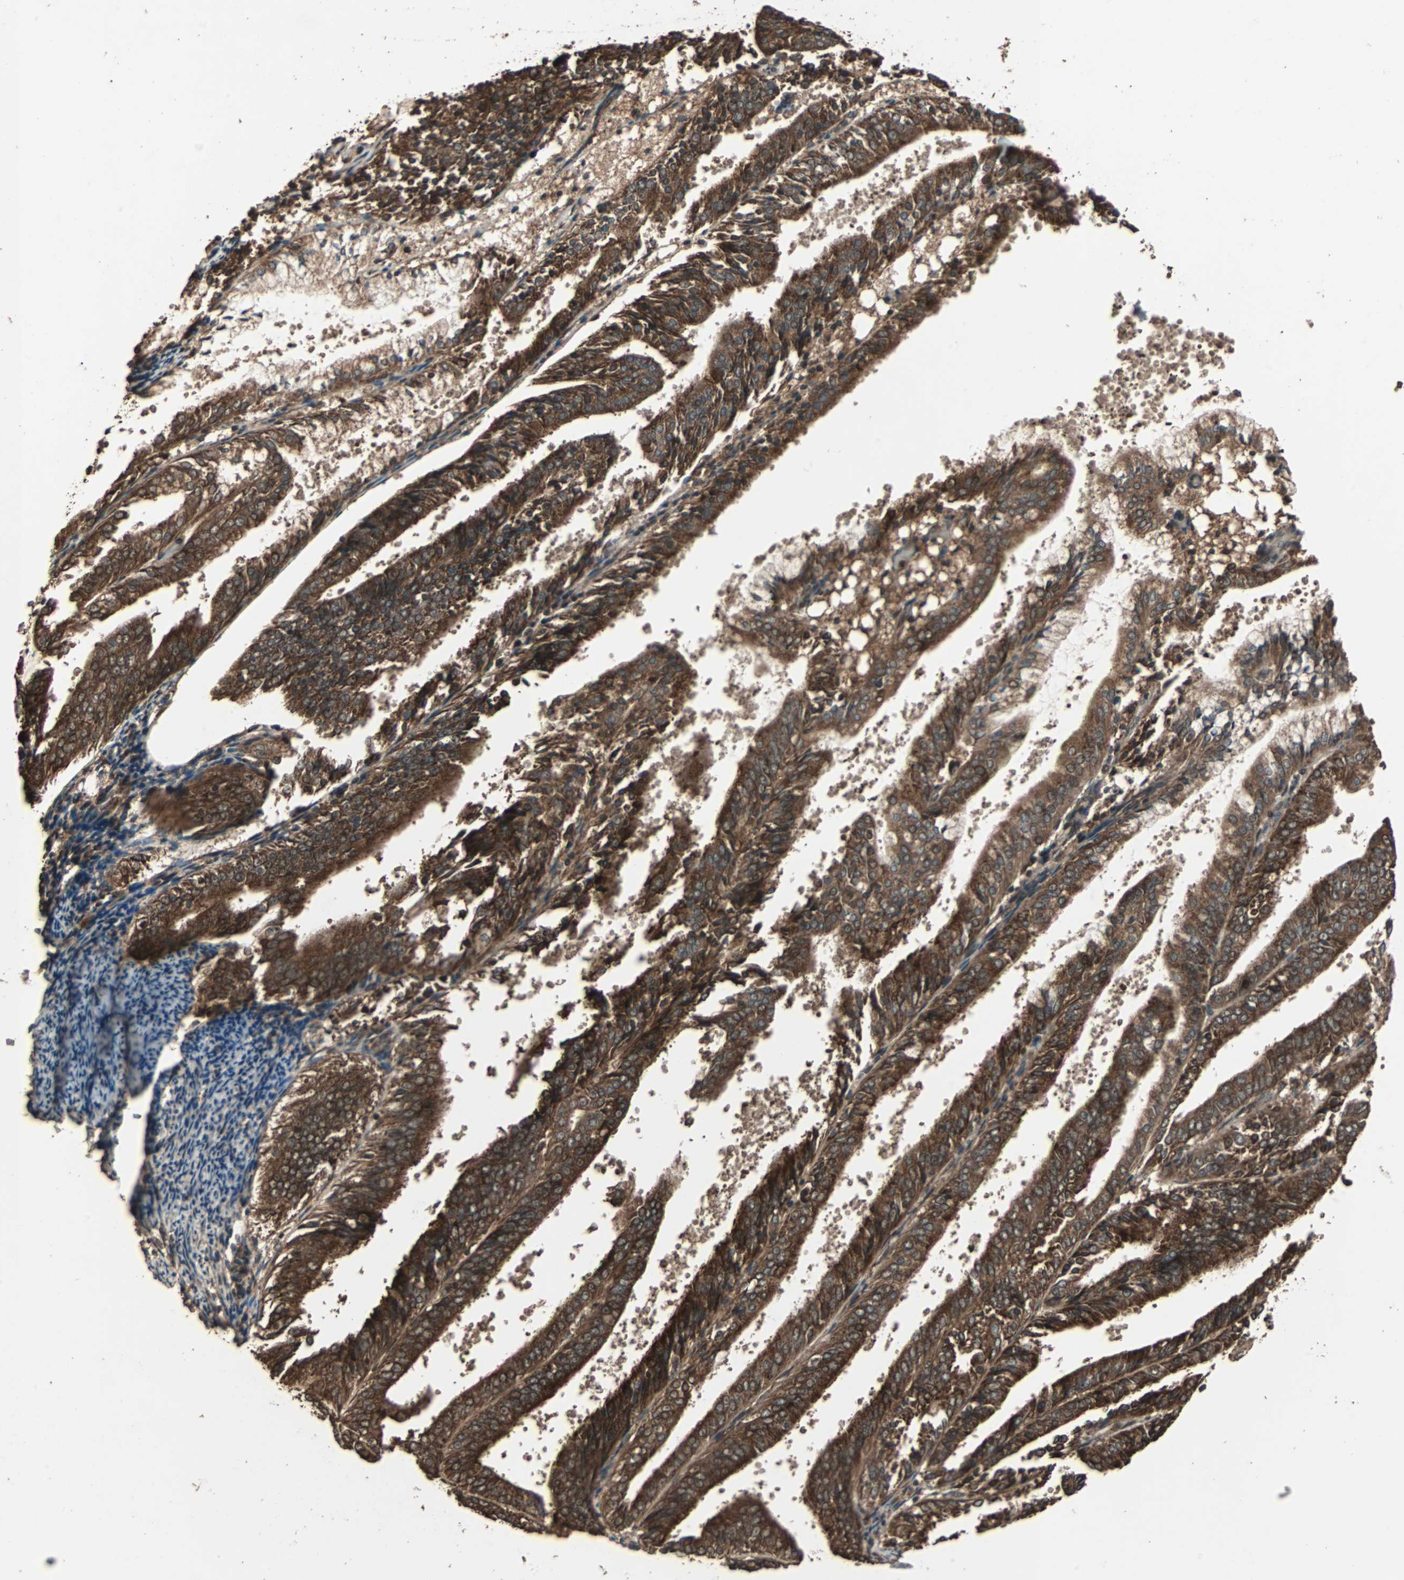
{"staining": {"intensity": "strong", "quantity": ">75%", "location": "cytoplasmic/membranous"}, "tissue": "endometrial cancer", "cell_type": "Tumor cells", "image_type": "cancer", "snomed": [{"axis": "morphology", "description": "Adenocarcinoma, NOS"}, {"axis": "topography", "description": "Endometrium"}], "caption": "The image shows staining of endometrial cancer, revealing strong cytoplasmic/membranous protein positivity (brown color) within tumor cells. (DAB IHC, brown staining for protein, blue staining for nuclei).", "gene": "LAMTOR5", "patient": {"sex": "female", "age": 63}}